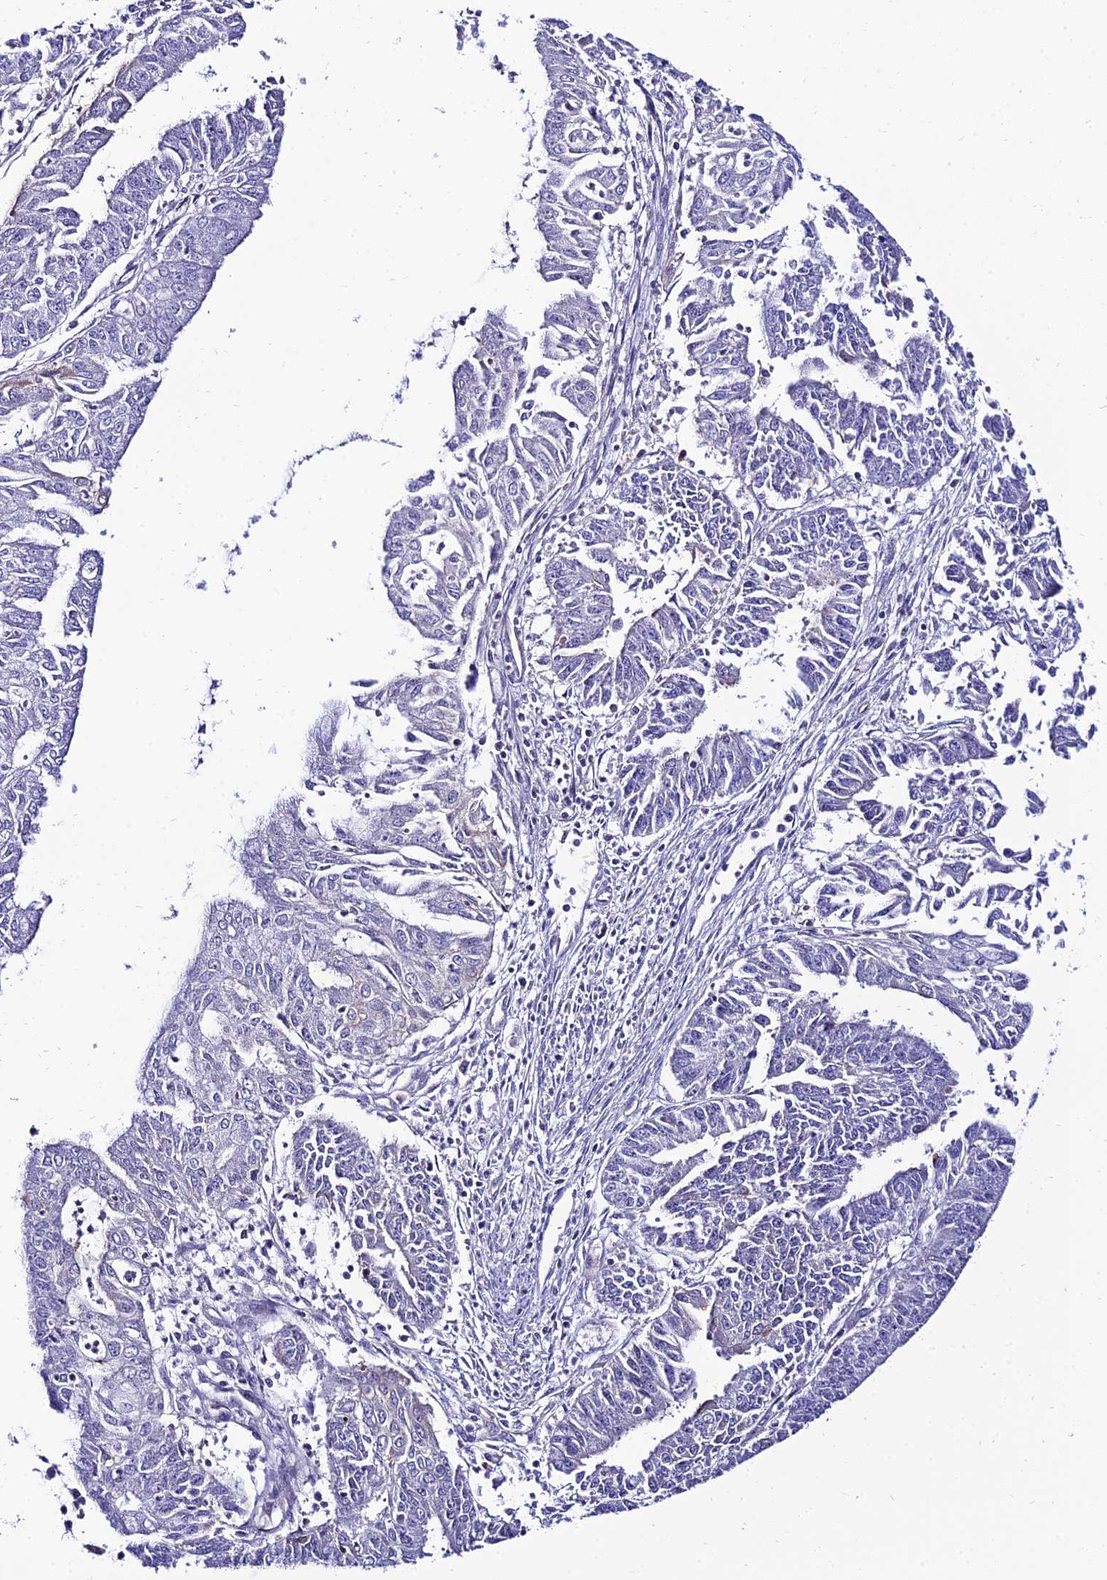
{"staining": {"intensity": "negative", "quantity": "none", "location": "none"}, "tissue": "endometrial cancer", "cell_type": "Tumor cells", "image_type": "cancer", "snomed": [{"axis": "morphology", "description": "Adenocarcinoma, NOS"}, {"axis": "topography", "description": "Endometrium"}], "caption": "DAB (3,3'-diaminobenzidine) immunohistochemical staining of human adenocarcinoma (endometrial) exhibits no significant expression in tumor cells. The staining is performed using DAB brown chromogen with nuclei counter-stained in using hematoxylin.", "gene": "SHQ1", "patient": {"sex": "female", "age": 73}}